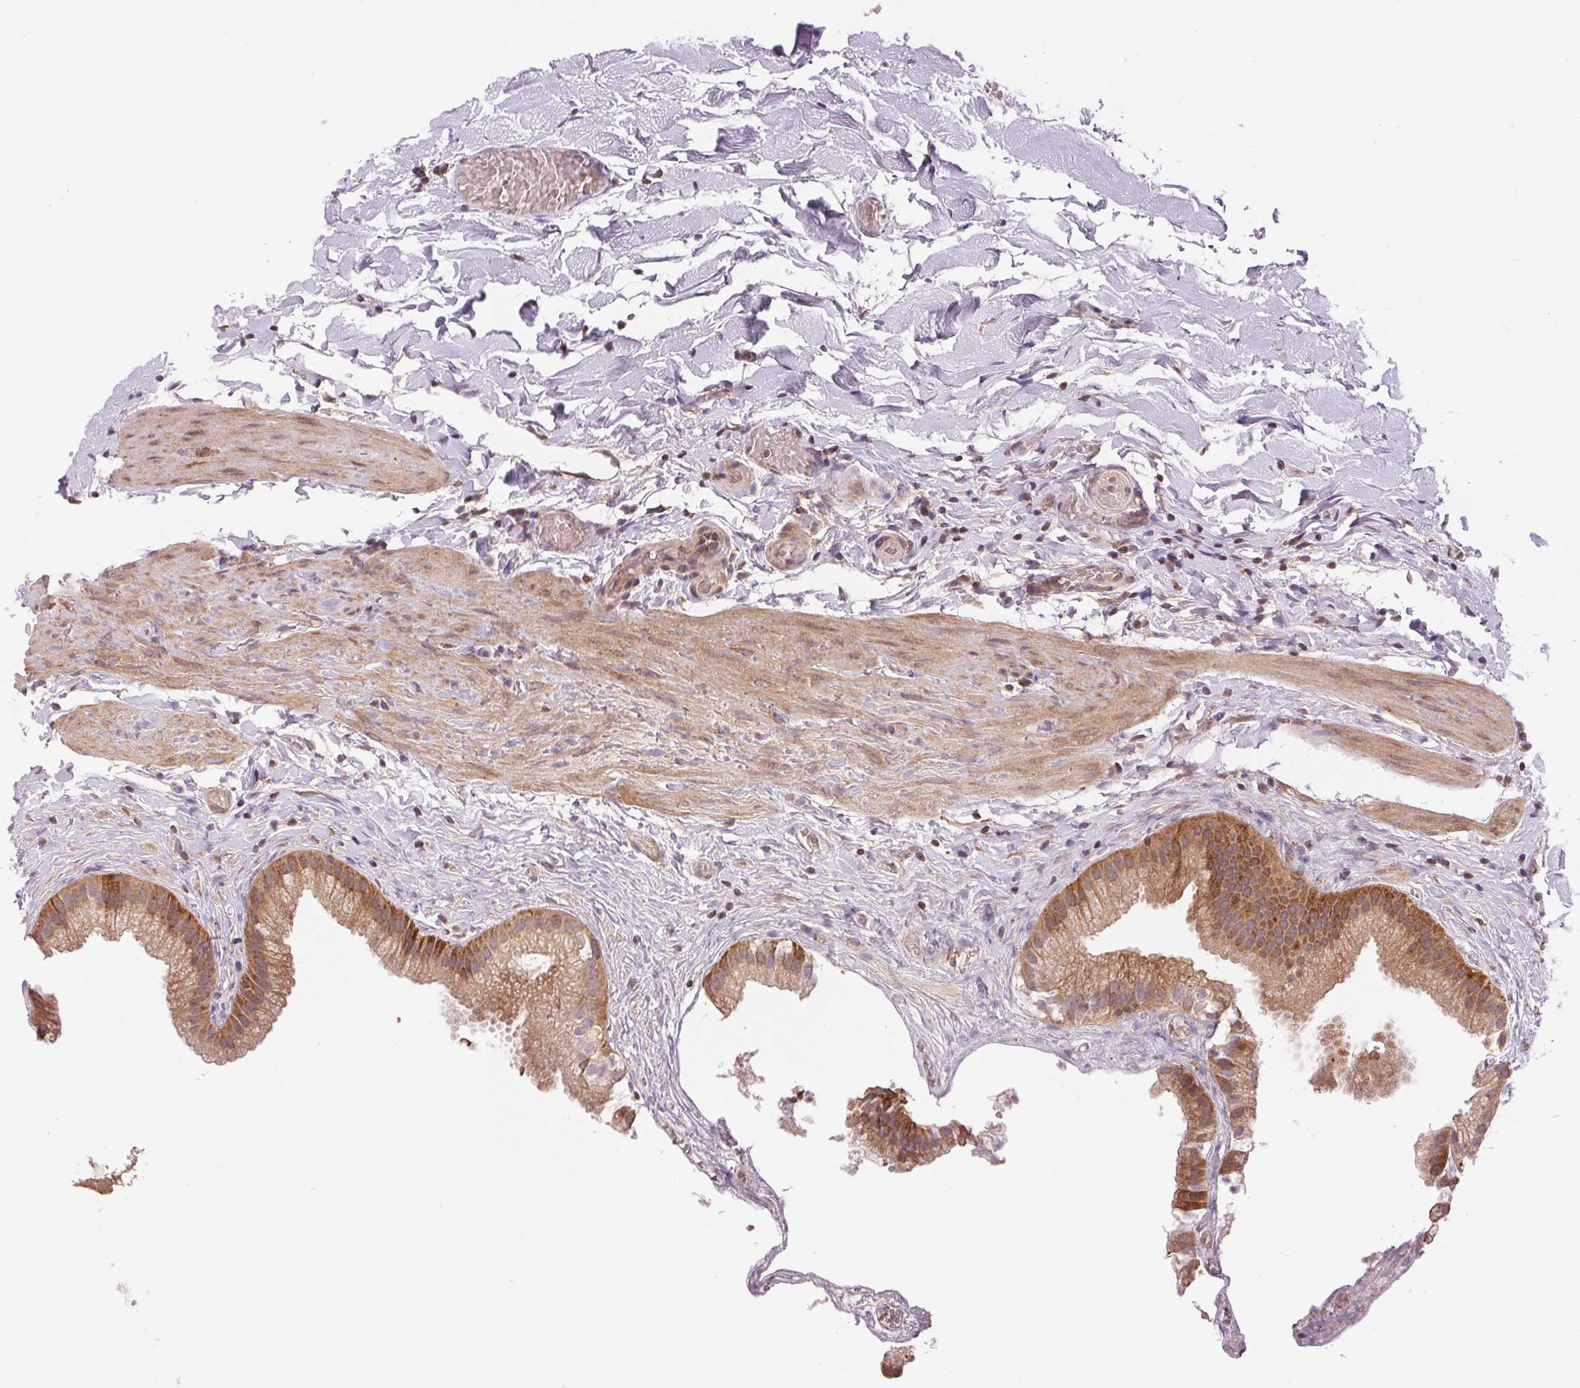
{"staining": {"intensity": "moderate", "quantity": ">75%", "location": "cytoplasmic/membranous,nuclear"}, "tissue": "gallbladder", "cell_type": "Glandular cells", "image_type": "normal", "snomed": [{"axis": "morphology", "description": "Normal tissue, NOS"}, {"axis": "topography", "description": "Gallbladder"}], "caption": "Approximately >75% of glandular cells in unremarkable human gallbladder reveal moderate cytoplasmic/membranous,nuclear protein staining as visualized by brown immunohistochemical staining.", "gene": "BTF3L4", "patient": {"sex": "female", "age": 63}}